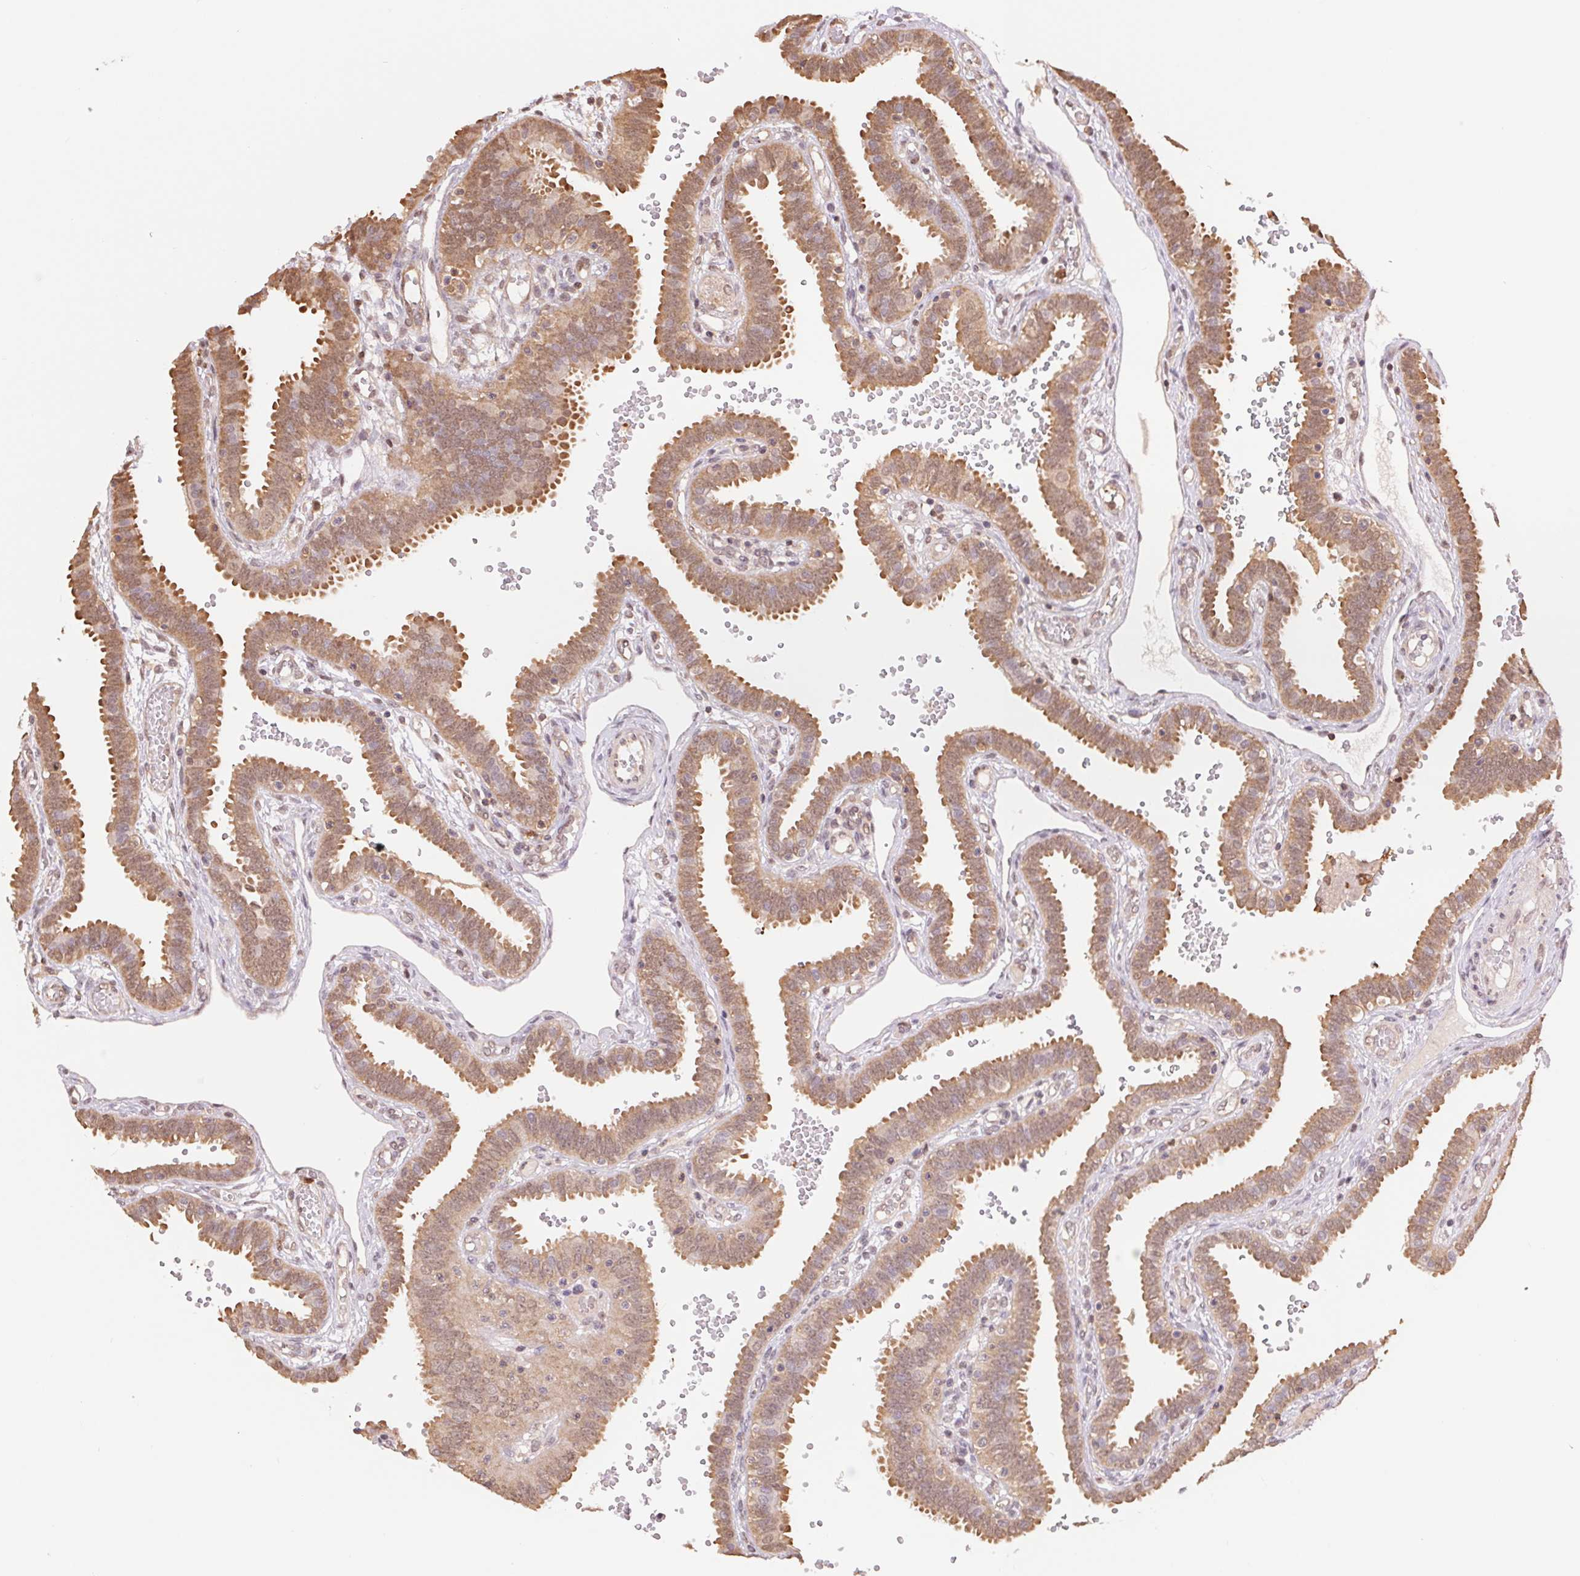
{"staining": {"intensity": "moderate", "quantity": ">75%", "location": "cytoplasmic/membranous,nuclear"}, "tissue": "fallopian tube", "cell_type": "Glandular cells", "image_type": "normal", "snomed": [{"axis": "morphology", "description": "Normal tissue, NOS"}, {"axis": "topography", "description": "Fallopian tube"}], "caption": "Glandular cells show medium levels of moderate cytoplasmic/membranous,nuclear expression in about >75% of cells in benign human fallopian tube. (Brightfield microscopy of DAB IHC at high magnification).", "gene": "CDC123", "patient": {"sex": "female", "age": 37}}